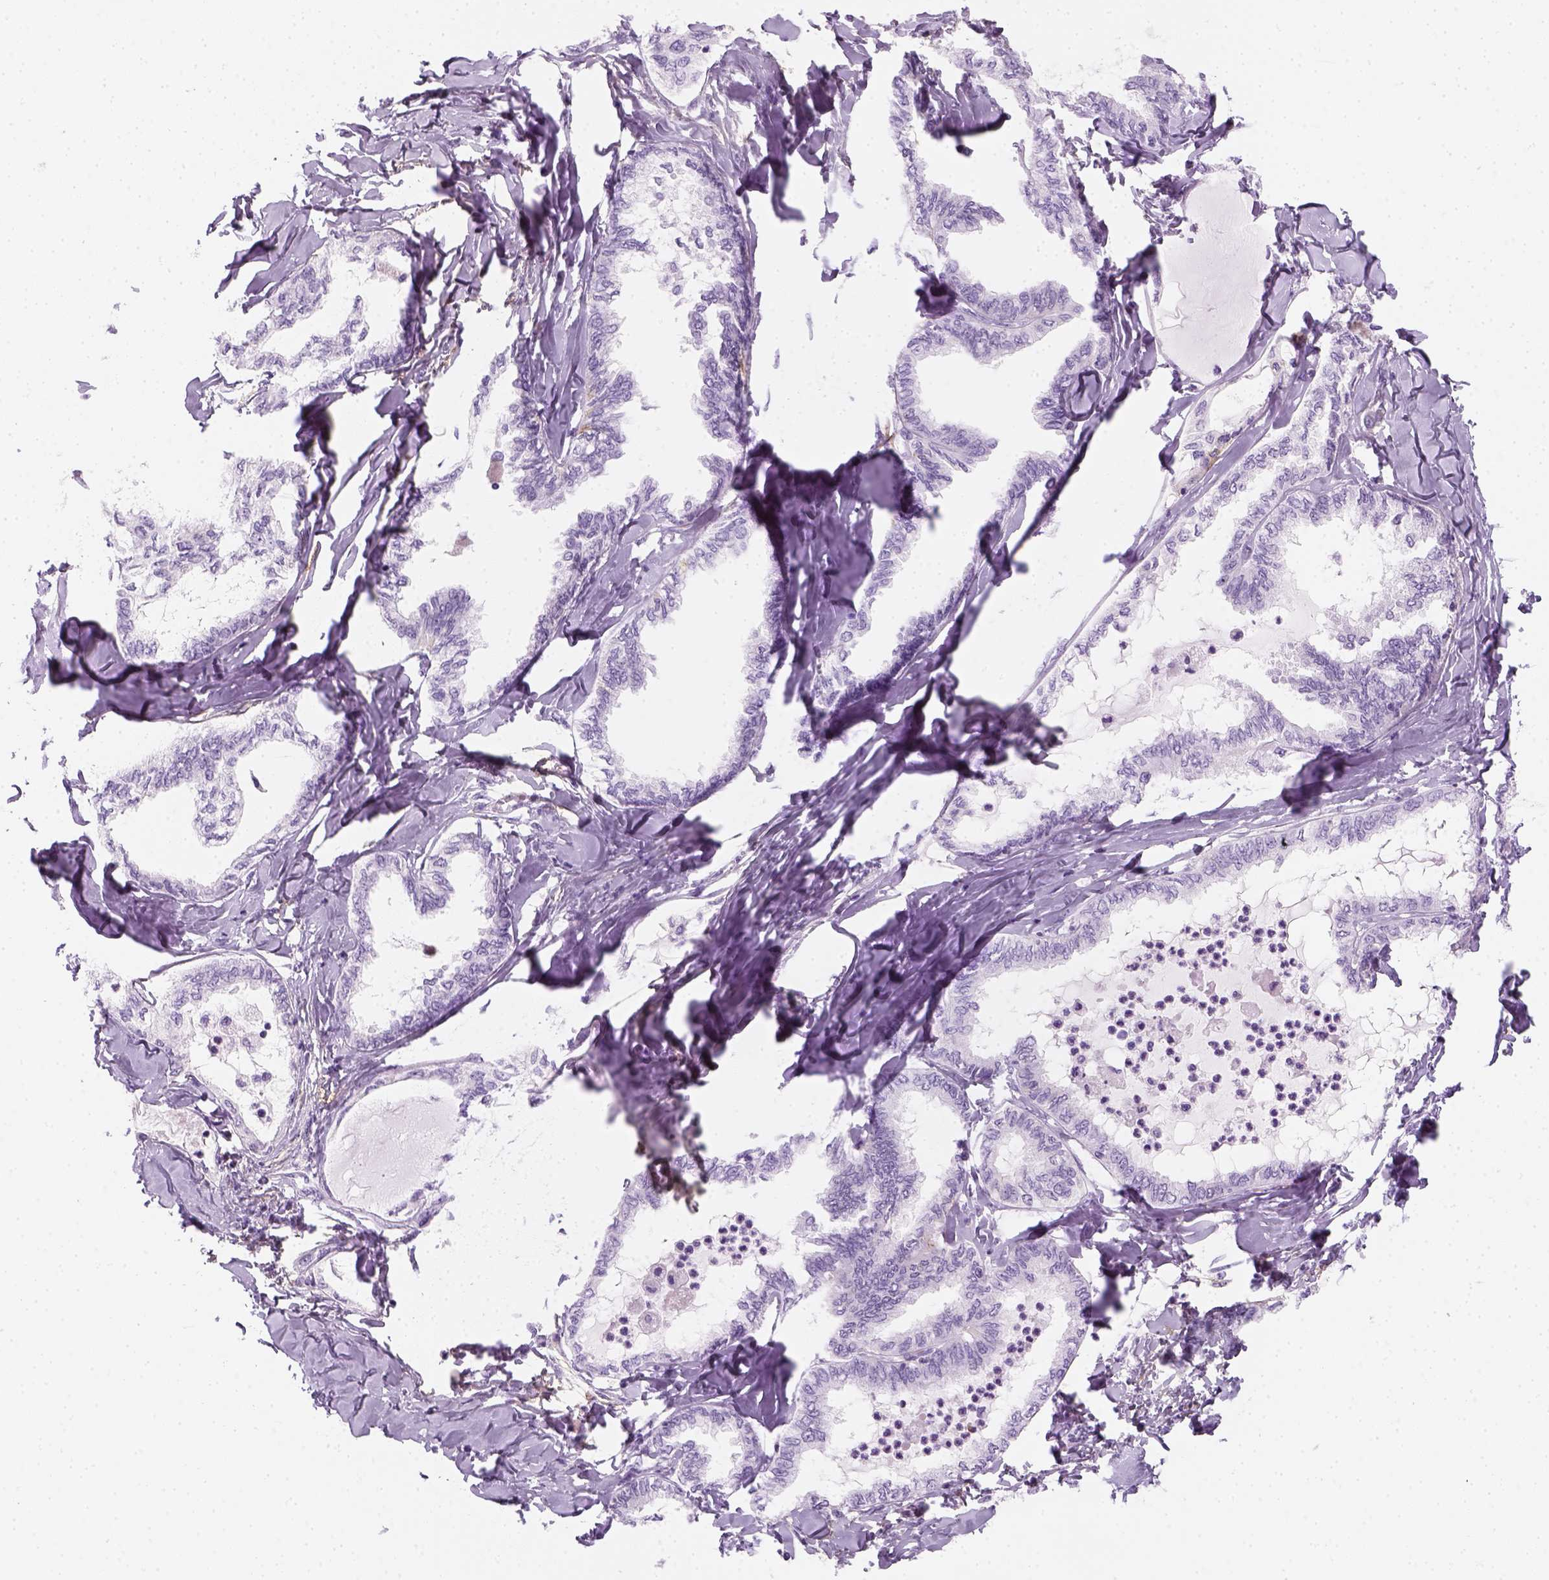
{"staining": {"intensity": "negative", "quantity": "none", "location": "none"}, "tissue": "ovarian cancer", "cell_type": "Tumor cells", "image_type": "cancer", "snomed": [{"axis": "morphology", "description": "Carcinoma, endometroid"}, {"axis": "topography", "description": "Ovary"}], "caption": "The IHC micrograph has no significant expression in tumor cells of ovarian endometroid carcinoma tissue.", "gene": "AQP3", "patient": {"sex": "female", "age": 70}}